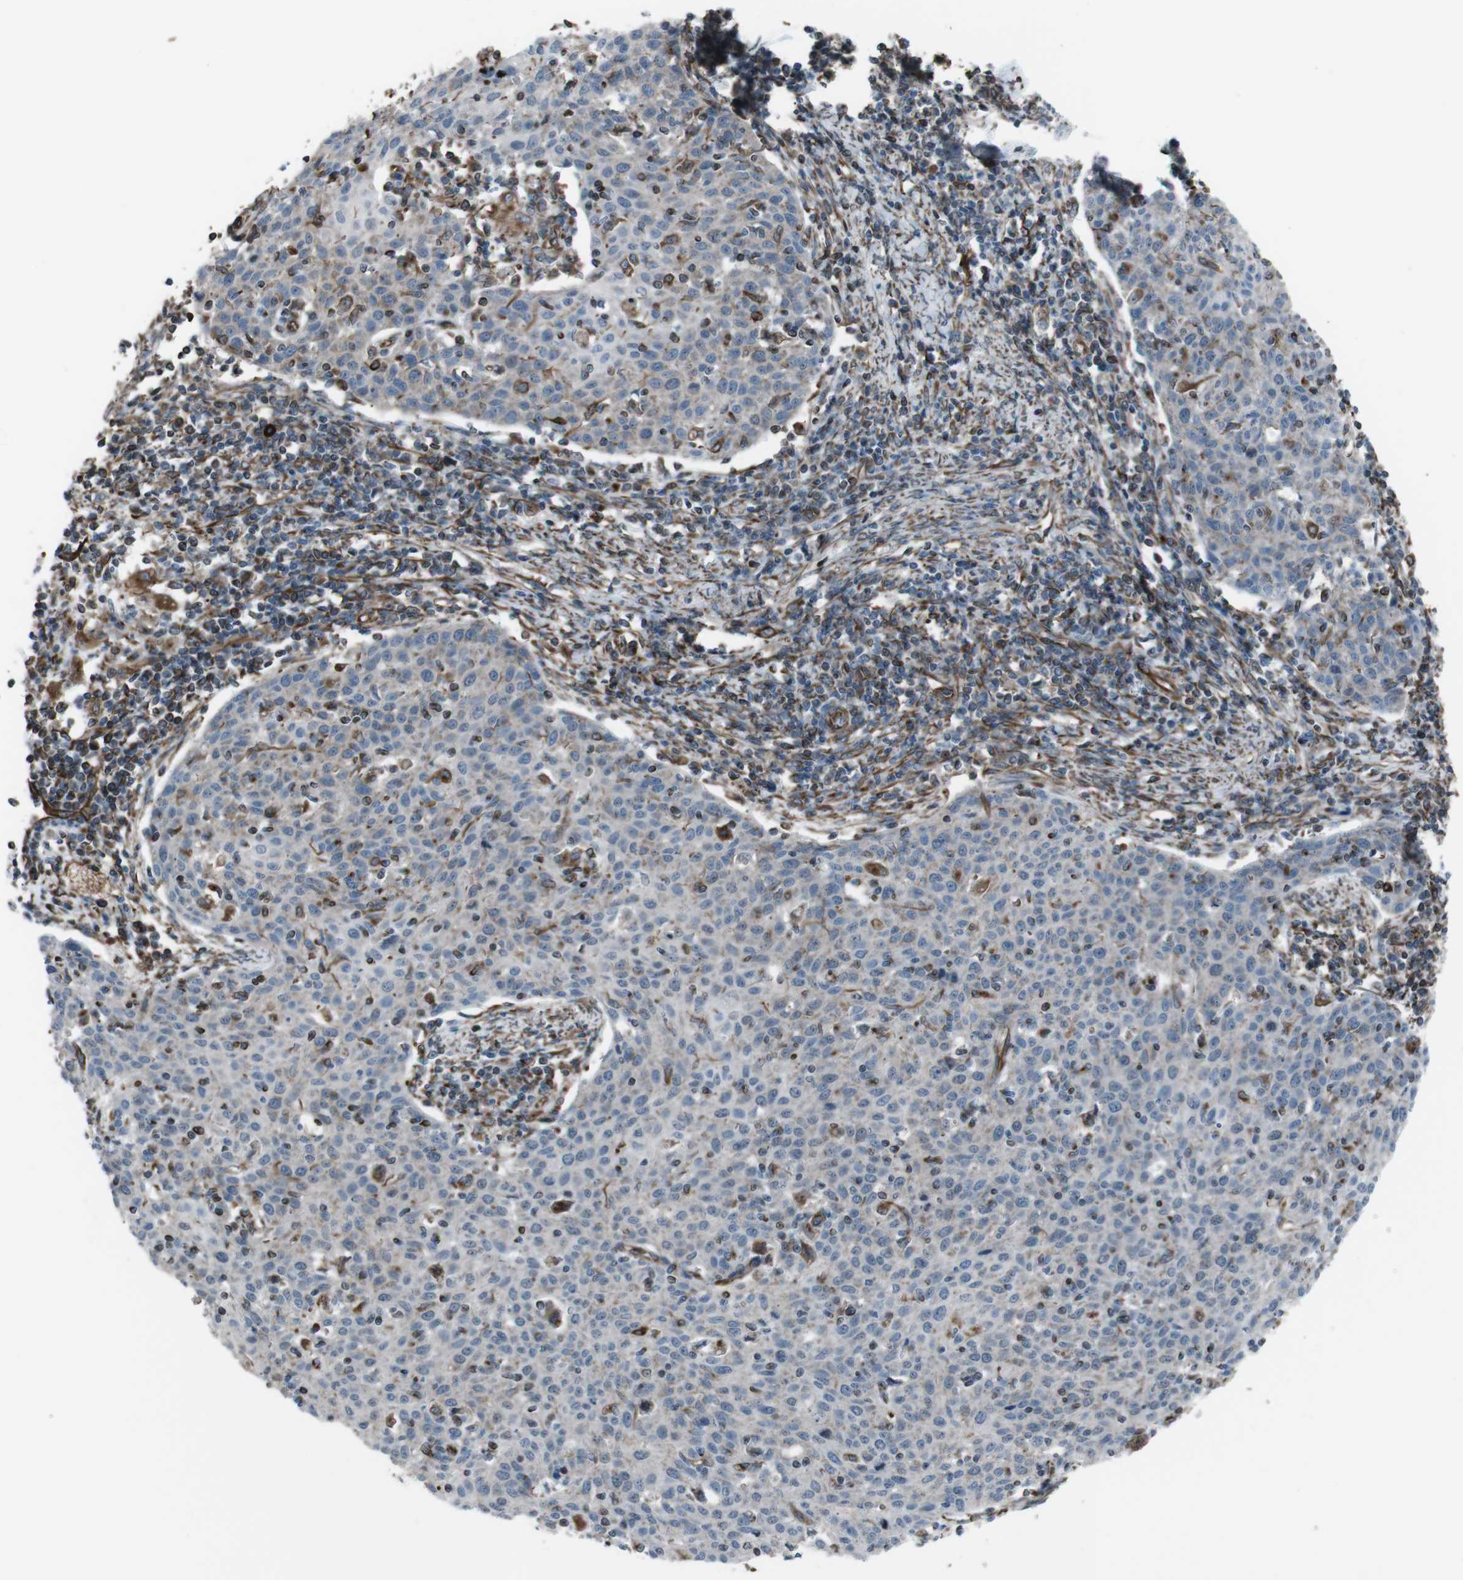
{"staining": {"intensity": "weak", "quantity": "<25%", "location": "cytoplasmic/membranous"}, "tissue": "cervical cancer", "cell_type": "Tumor cells", "image_type": "cancer", "snomed": [{"axis": "morphology", "description": "Squamous cell carcinoma, NOS"}, {"axis": "topography", "description": "Cervix"}], "caption": "An immunohistochemistry (IHC) histopathology image of cervical squamous cell carcinoma is shown. There is no staining in tumor cells of cervical squamous cell carcinoma.", "gene": "TMEM141", "patient": {"sex": "female", "age": 38}}